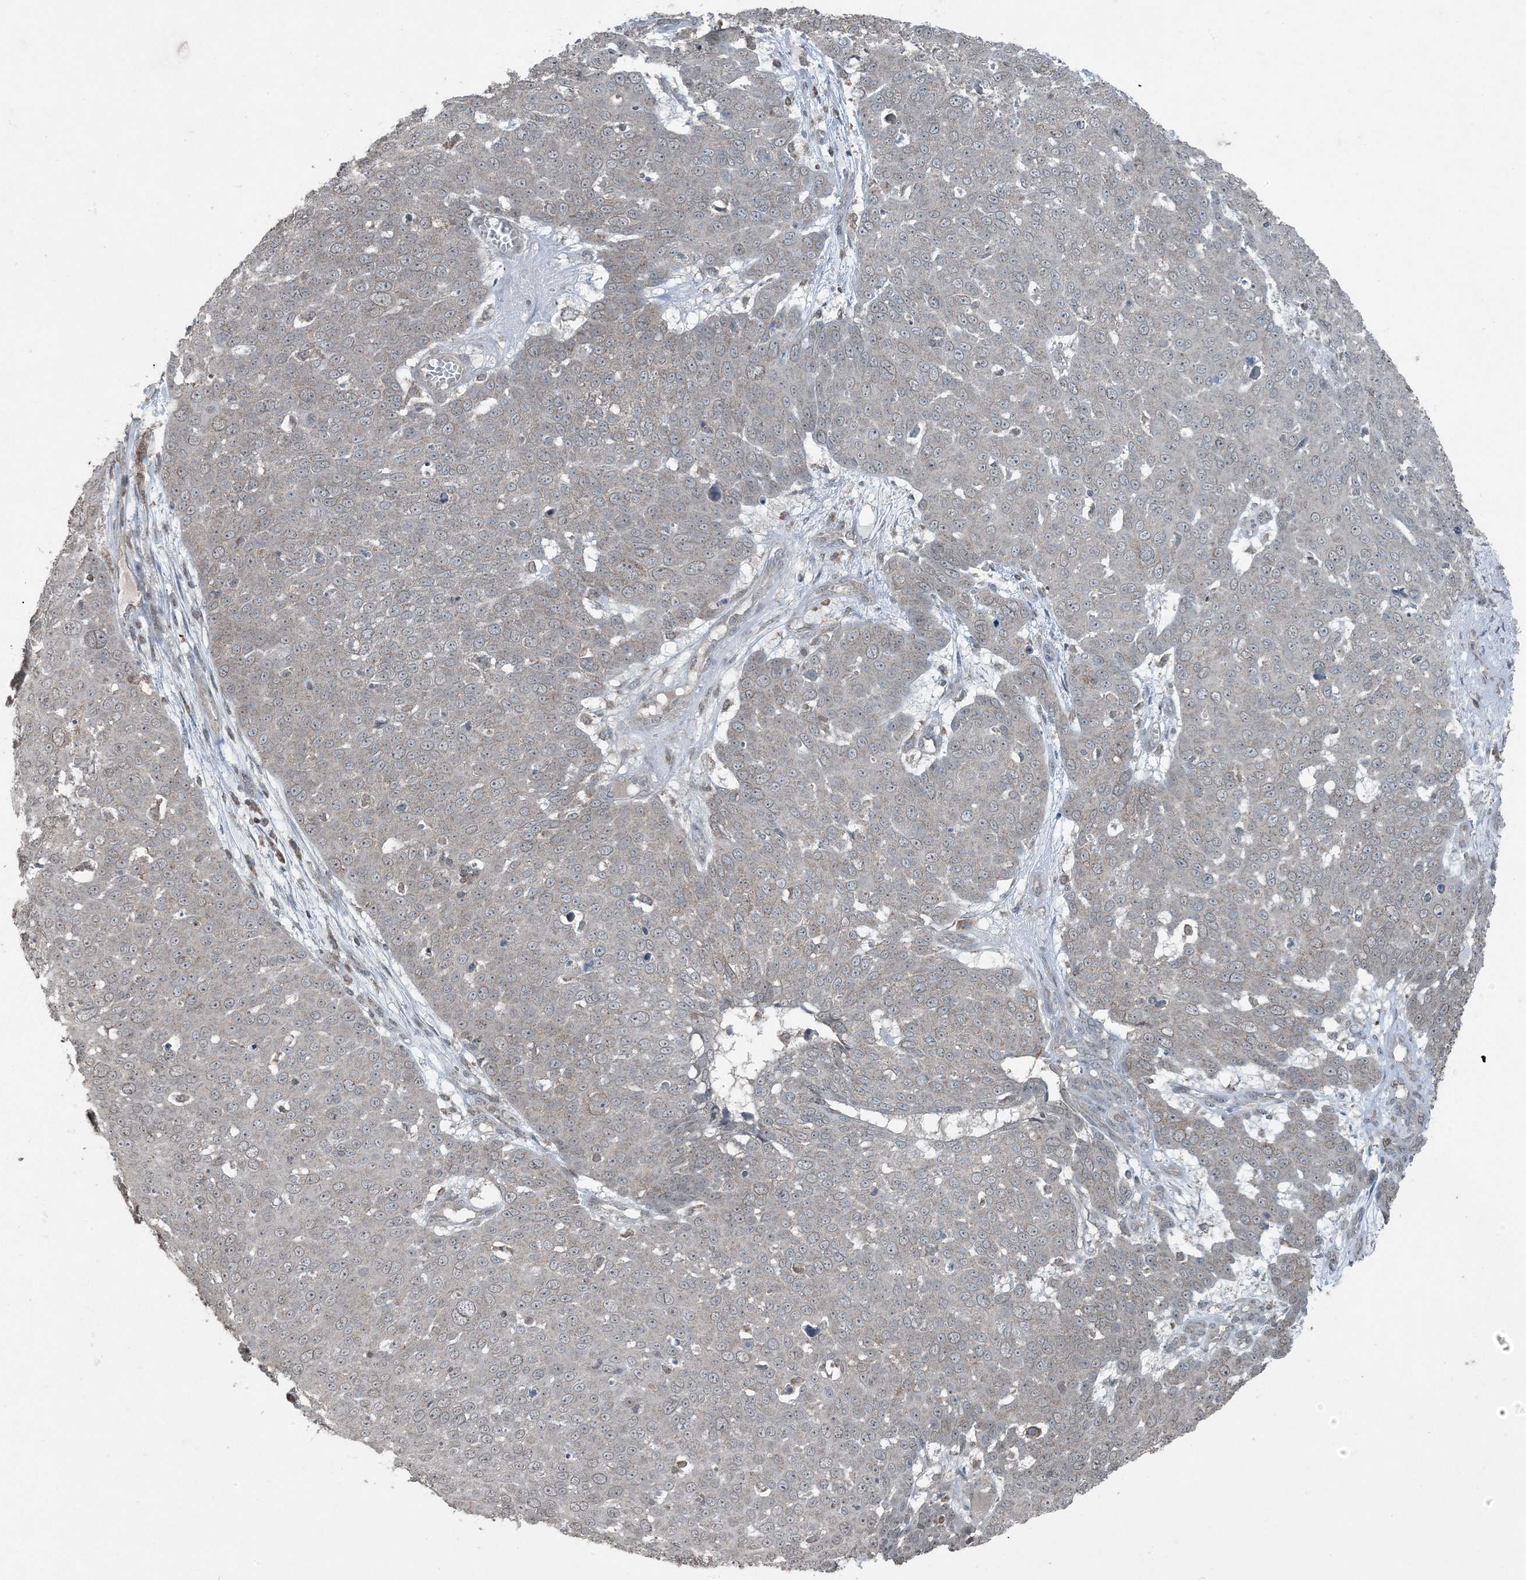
{"staining": {"intensity": "weak", "quantity": "<25%", "location": "cytoplasmic/membranous"}, "tissue": "skin cancer", "cell_type": "Tumor cells", "image_type": "cancer", "snomed": [{"axis": "morphology", "description": "Squamous cell carcinoma, NOS"}, {"axis": "topography", "description": "Skin"}], "caption": "A high-resolution micrograph shows IHC staining of squamous cell carcinoma (skin), which reveals no significant positivity in tumor cells.", "gene": "GNL1", "patient": {"sex": "male", "age": 71}}